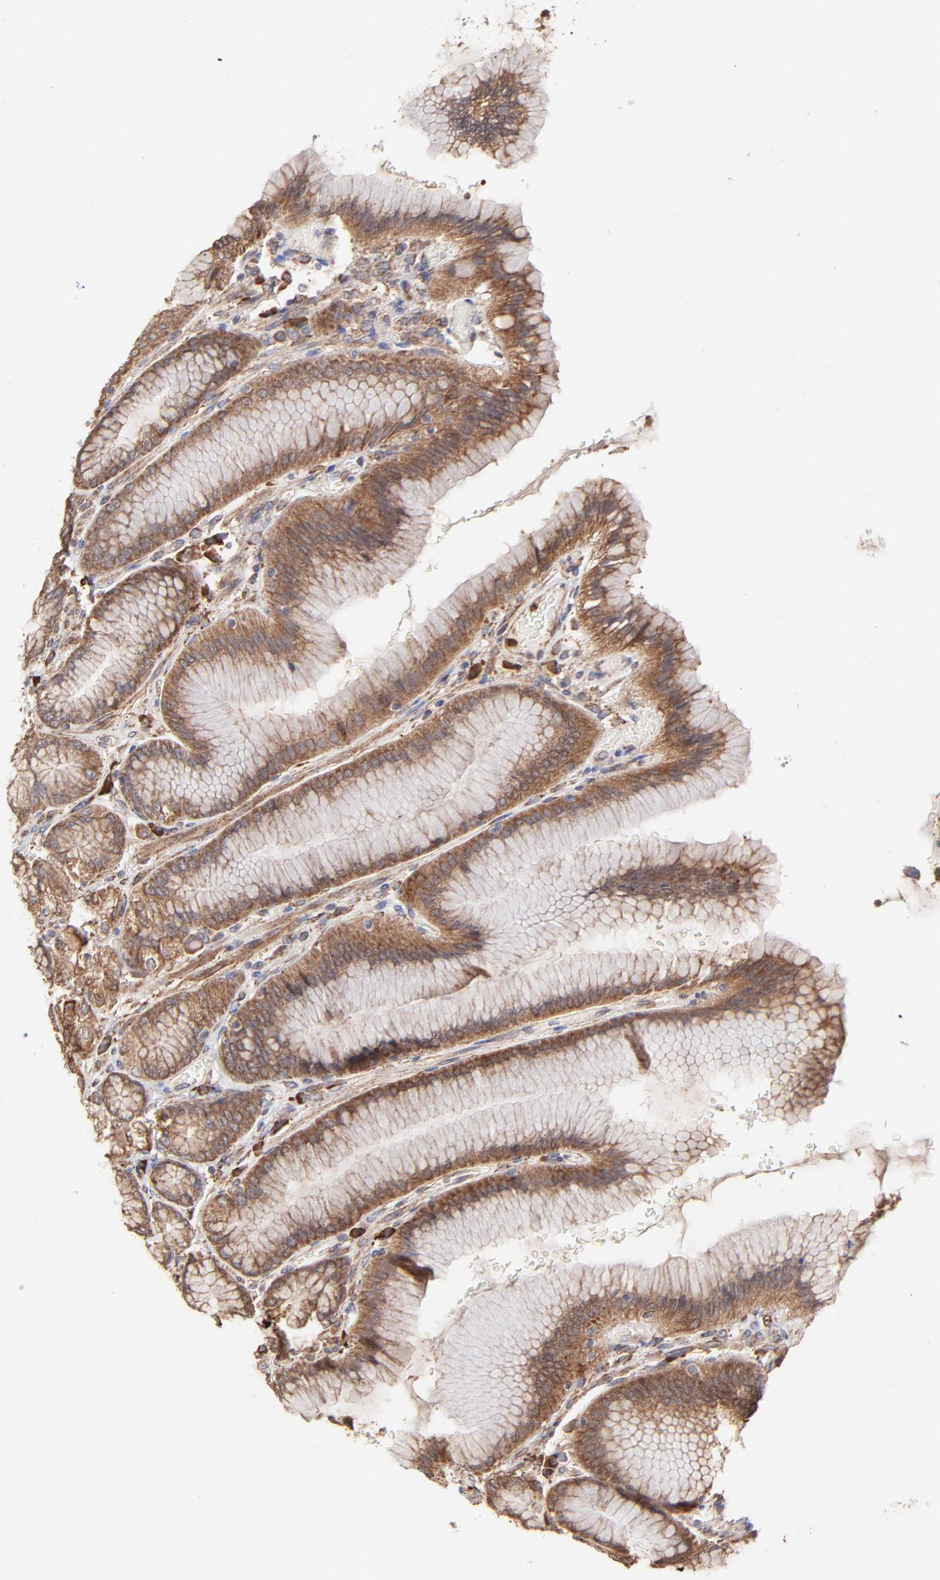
{"staining": {"intensity": "strong", "quantity": ">75%", "location": "cytoplasmic/membranous"}, "tissue": "stomach", "cell_type": "Glandular cells", "image_type": "normal", "snomed": [{"axis": "morphology", "description": "Normal tissue, NOS"}, {"axis": "morphology", "description": "Adenocarcinoma, NOS"}, {"axis": "topography", "description": "Stomach"}, {"axis": "topography", "description": "Stomach, lower"}], "caption": "Protein staining demonstrates strong cytoplasmic/membranous expression in approximately >75% of glandular cells in normal stomach.", "gene": "PFKM", "patient": {"sex": "female", "age": 65}}